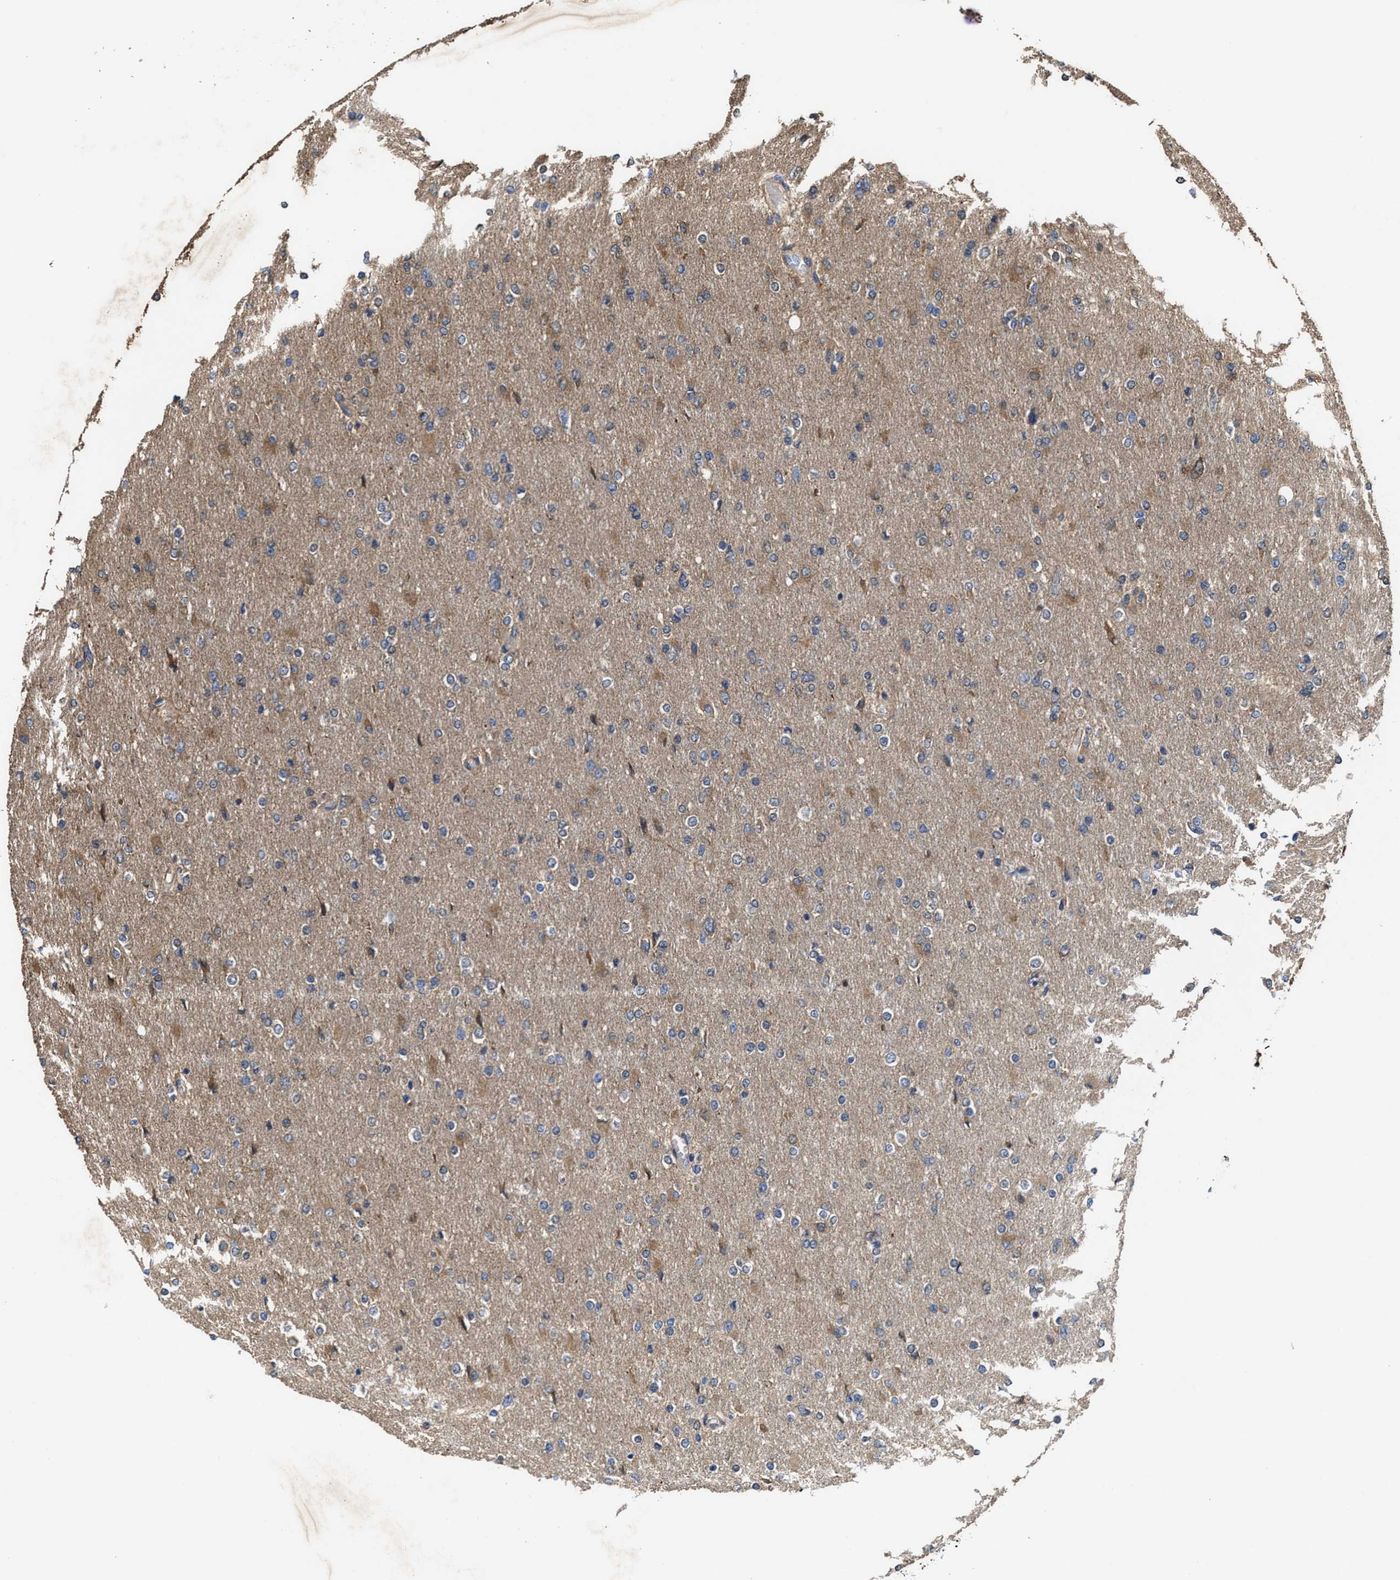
{"staining": {"intensity": "moderate", "quantity": "25%-75%", "location": "cytoplasmic/membranous"}, "tissue": "glioma", "cell_type": "Tumor cells", "image_type": "cancer", "snomed": [{"axis": "morphology", "description": "Glioma, malignant, High grade"}, {"axis": "topography", "description": "Cerebral cortex"}], "caption": "Protein staining of glioma tissue shows moderate cytoplasmic/membranous positivity in about 25%-75% of tumor cells.", "gene": "IDNK", "patient": {"sex": "female", "age": 36}}